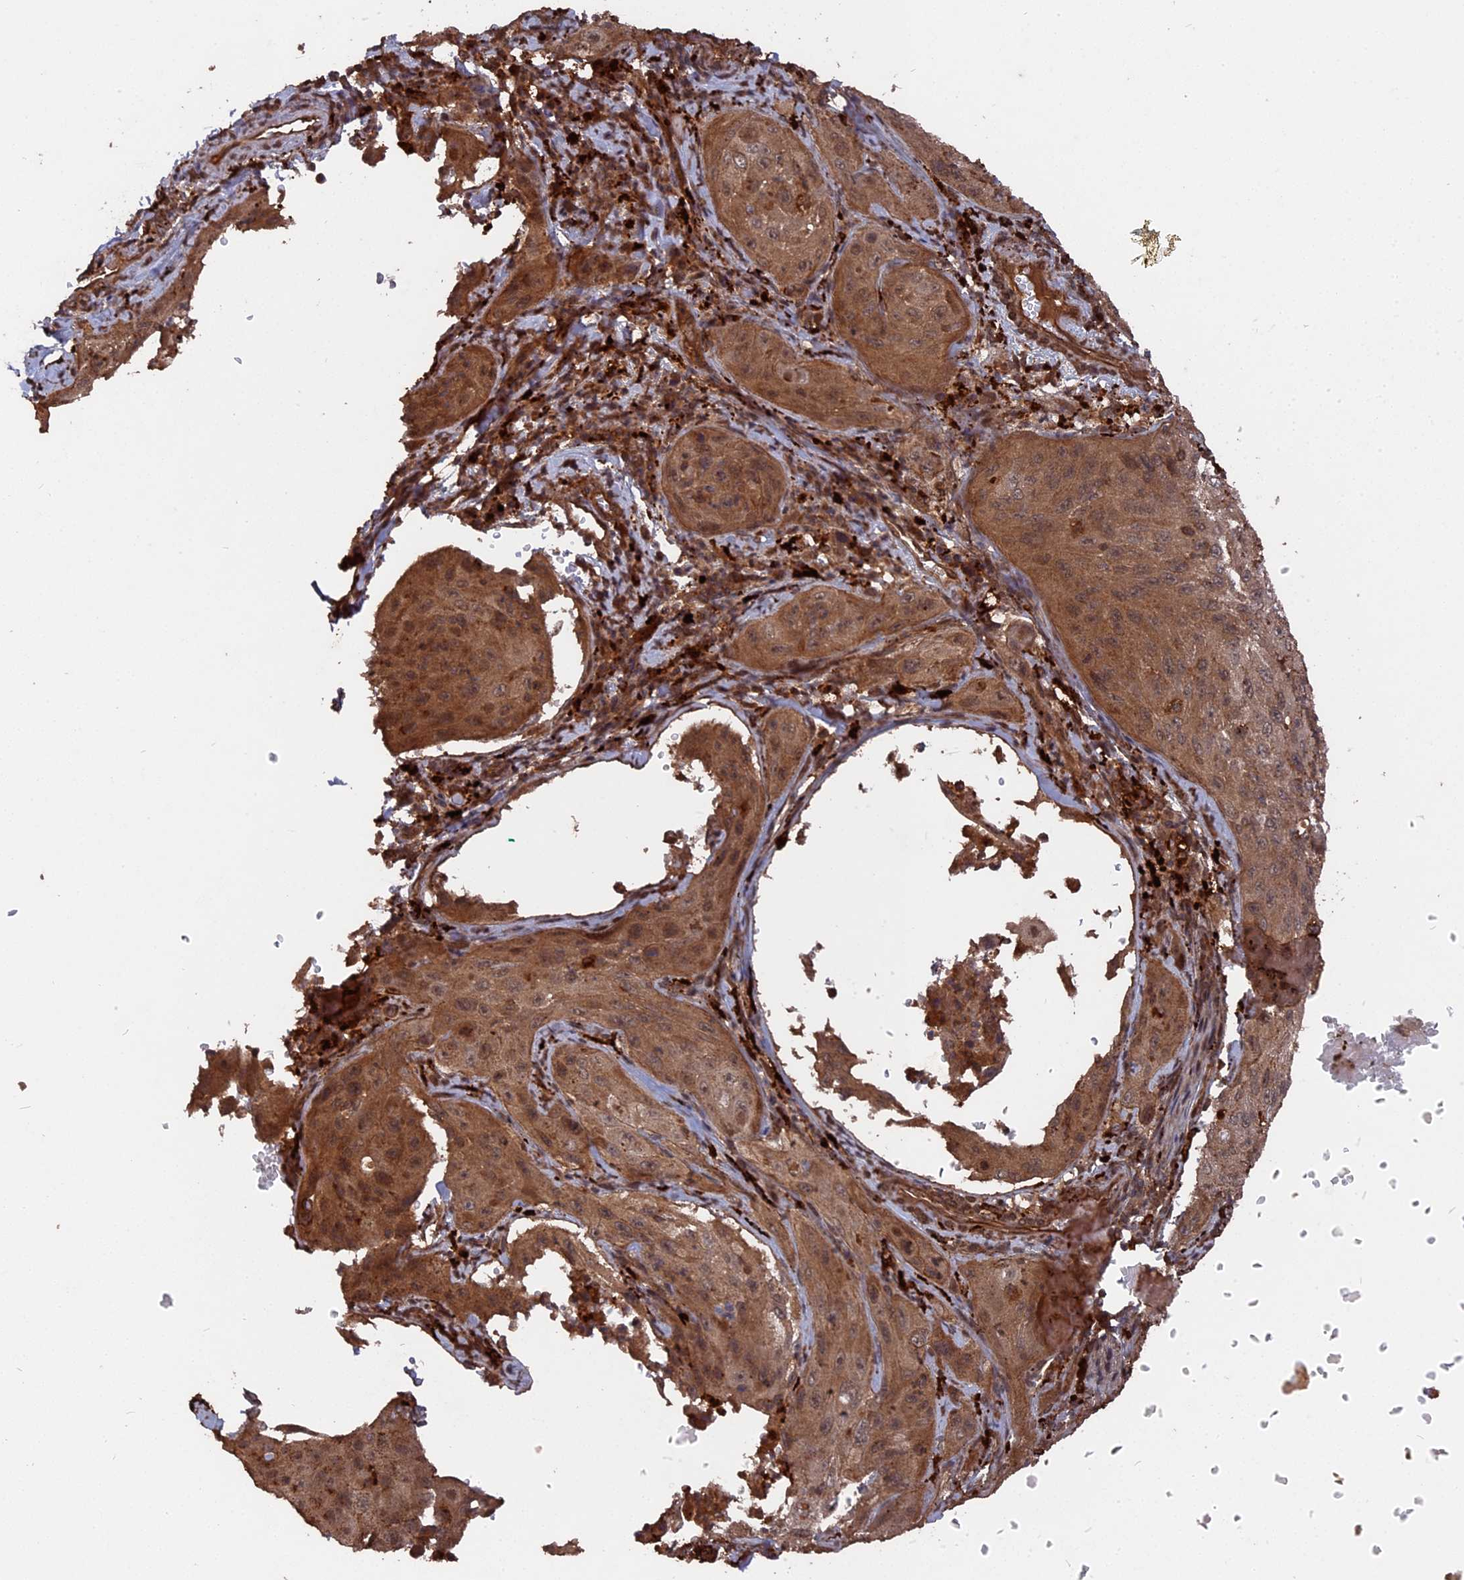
{"staining": {"intensity": "moderate", "quantity": ">75%", "location": "cytoplasmic/membranous,nuclear"}, "tissue": "cervical cancer", "cell_type": "Tumor cells", "image_type": "cancer", "snomed": [{"axis": "morphology", "description": "Squamous cell carcinoma, NOS"}, {"axis": "topography", "description": "Cervix"}], "caption": "Protein expression analysis of human cervical cancer reveals moderate cytoplasmic/membranous and nuclear expression in approximately >75% of tumor cells.", "gene": "TELO2", "patient": {"sex": "female", "age": 42}}